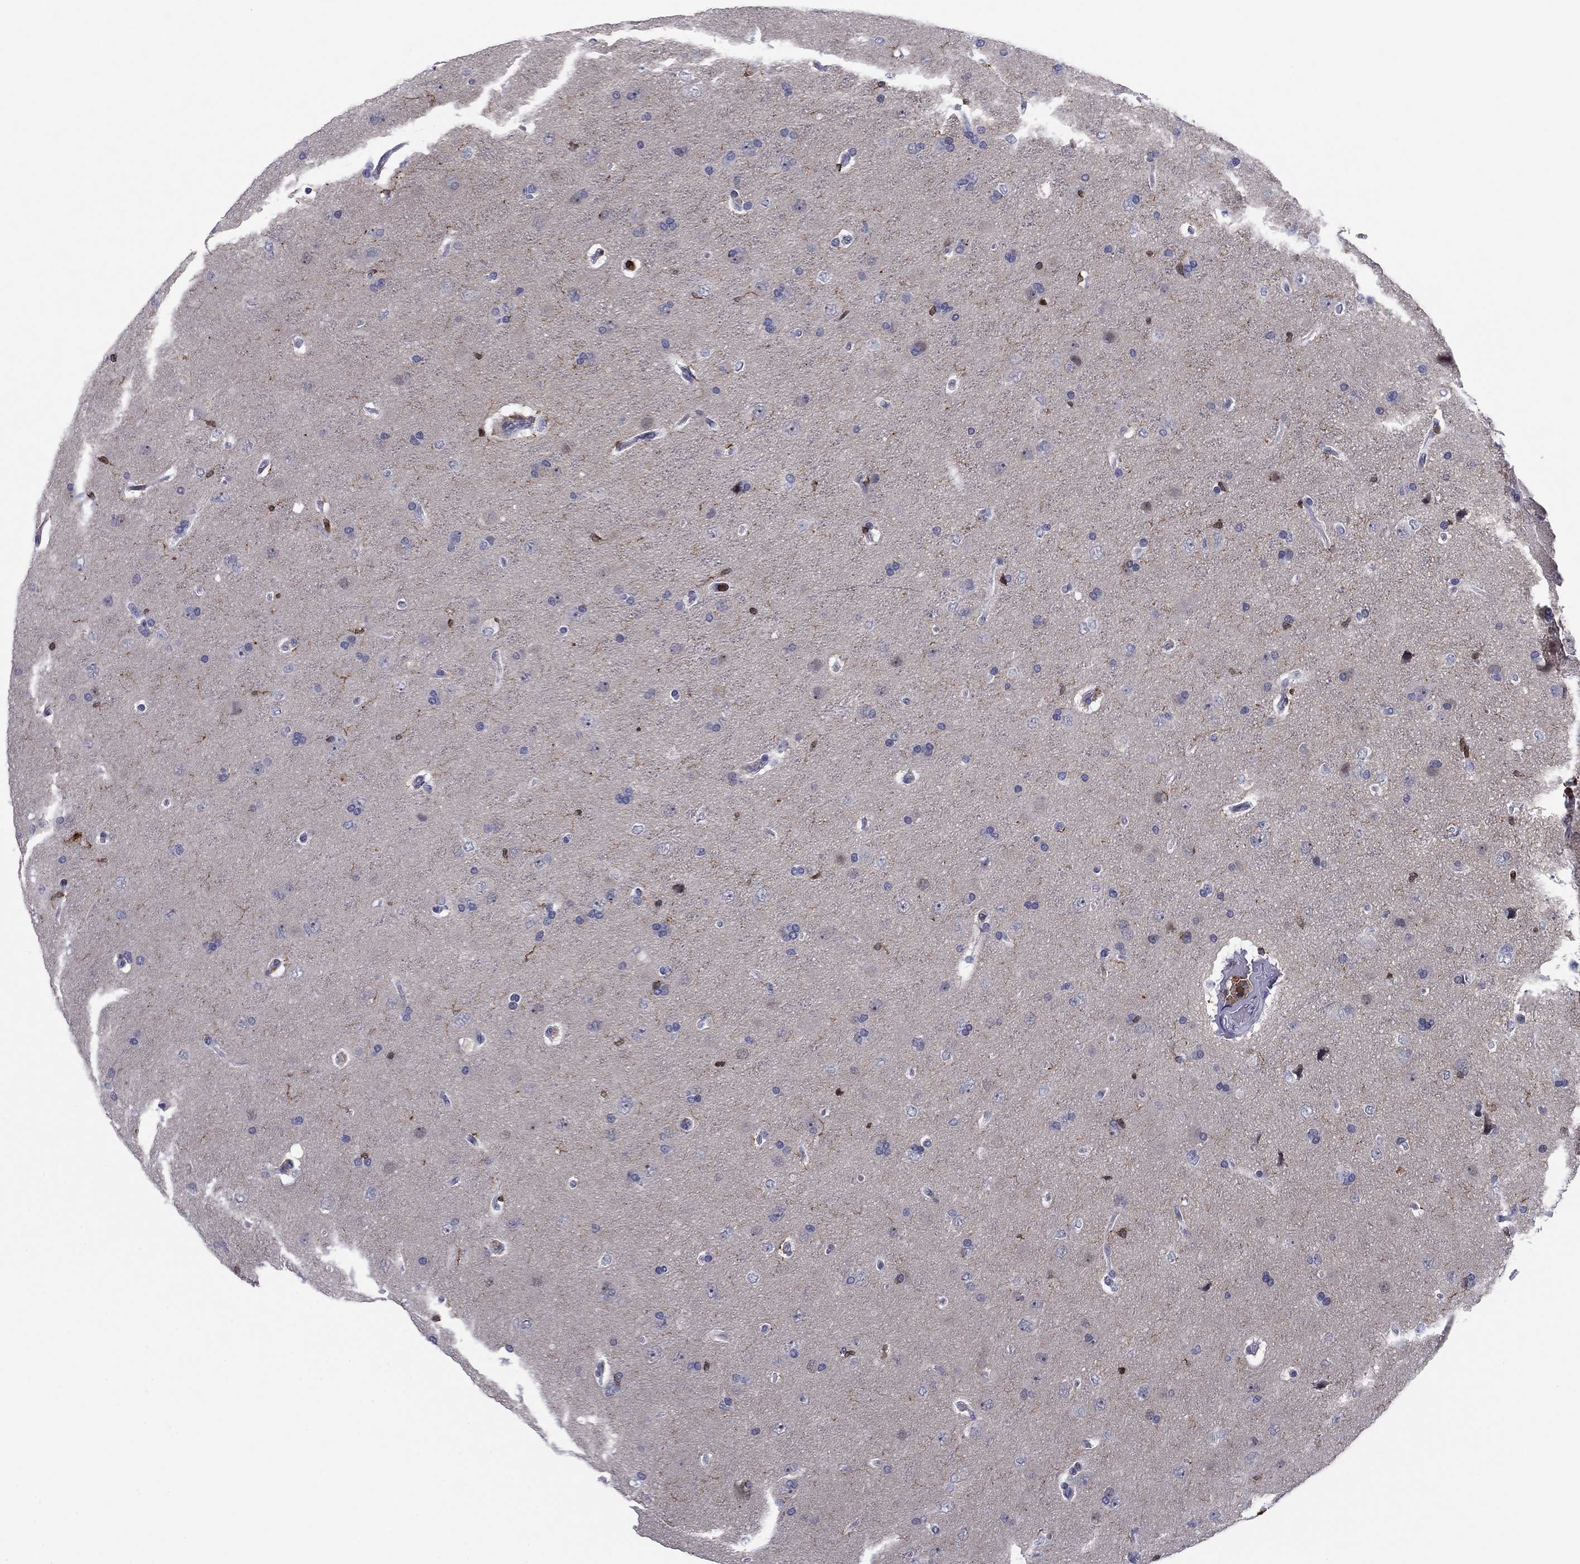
{"staining": {"intensity": "negative", "quantity": "none", "location": "none"}, "tissue": "glioma", "cell_type": "Tumor cells", "image_type": "cancer", "snomed": [{"axis": "morphology", "description": "Glioma, malignant, NOS"}, {"axis": "topography", "description": "Cerebral cortex"}], "caption": "Protein analysis of glioma reveals no significant positivity in tumor cells. The staining is performed using DAB (3,3'-diaminobenzidine) brown chromogen with nuclei counter-stained in using hematoxylin.", "gene": "ARHGAP27", "patient": {"sex": "male", "age": 58}}